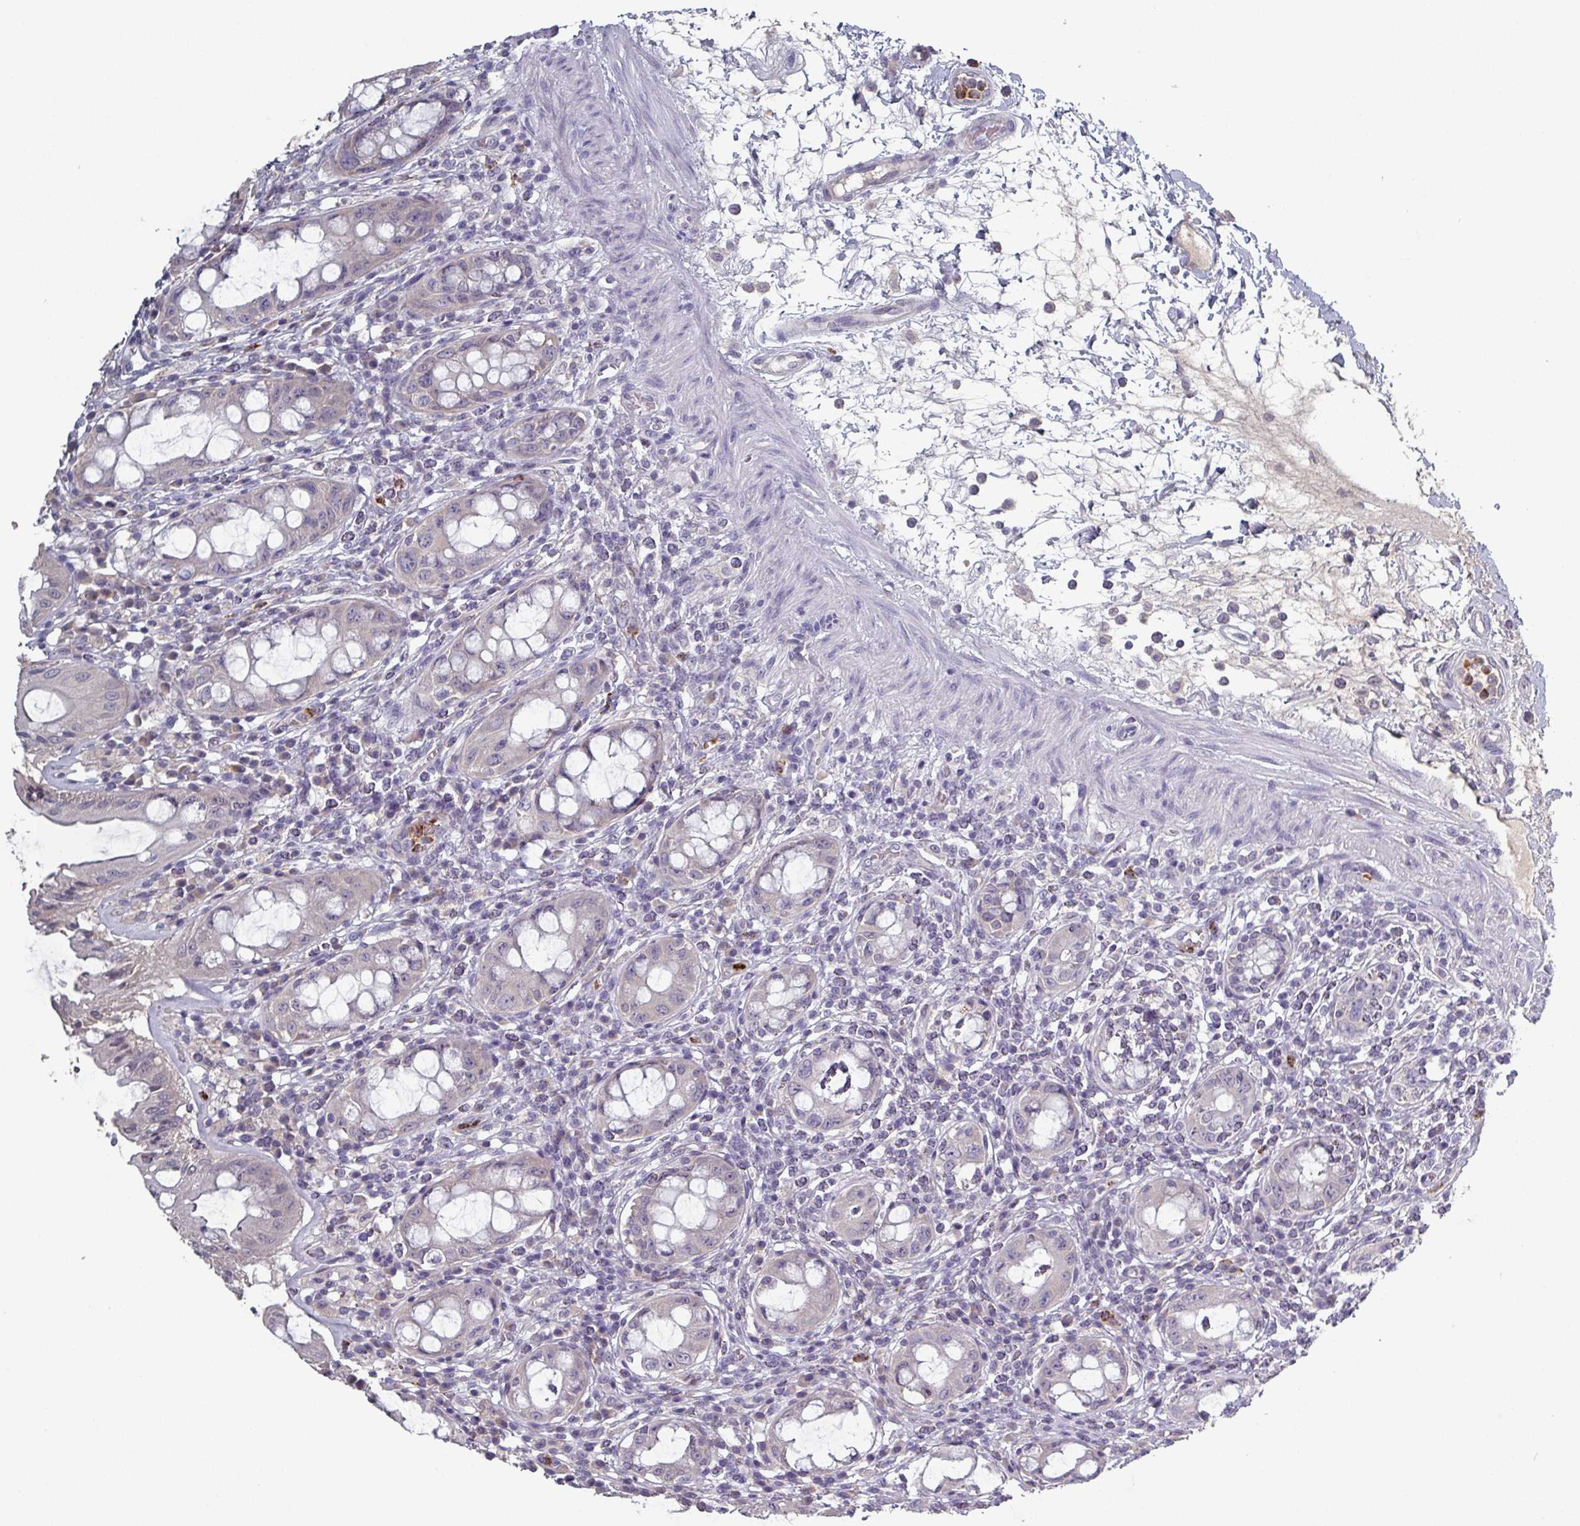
{"staining": {"intensity": "weak", "quantity": "25%-75%", "location": "cytoplasmic/membranous"}, "tissue": "rectum", "cell_type": "Glandular cells", "image_type": "normal", "snomed": [{"axis": "morphology", "description": "Normal tissue, NOS"}, {"axis": "topography", "description": "Rectum"}], "caption": "Unremarkable rectum reveals weak cytoplasmic/membranous staining in approximately 25%-75% of glandular cells, visualized by immunohistochemistry. (Stains: DAB in brown, nuclei in blue, Microscopy: brightfield microscopy at high magnification).", "gene": "PRAMEF7", "patient": {"sex": "female", "age": 57}}